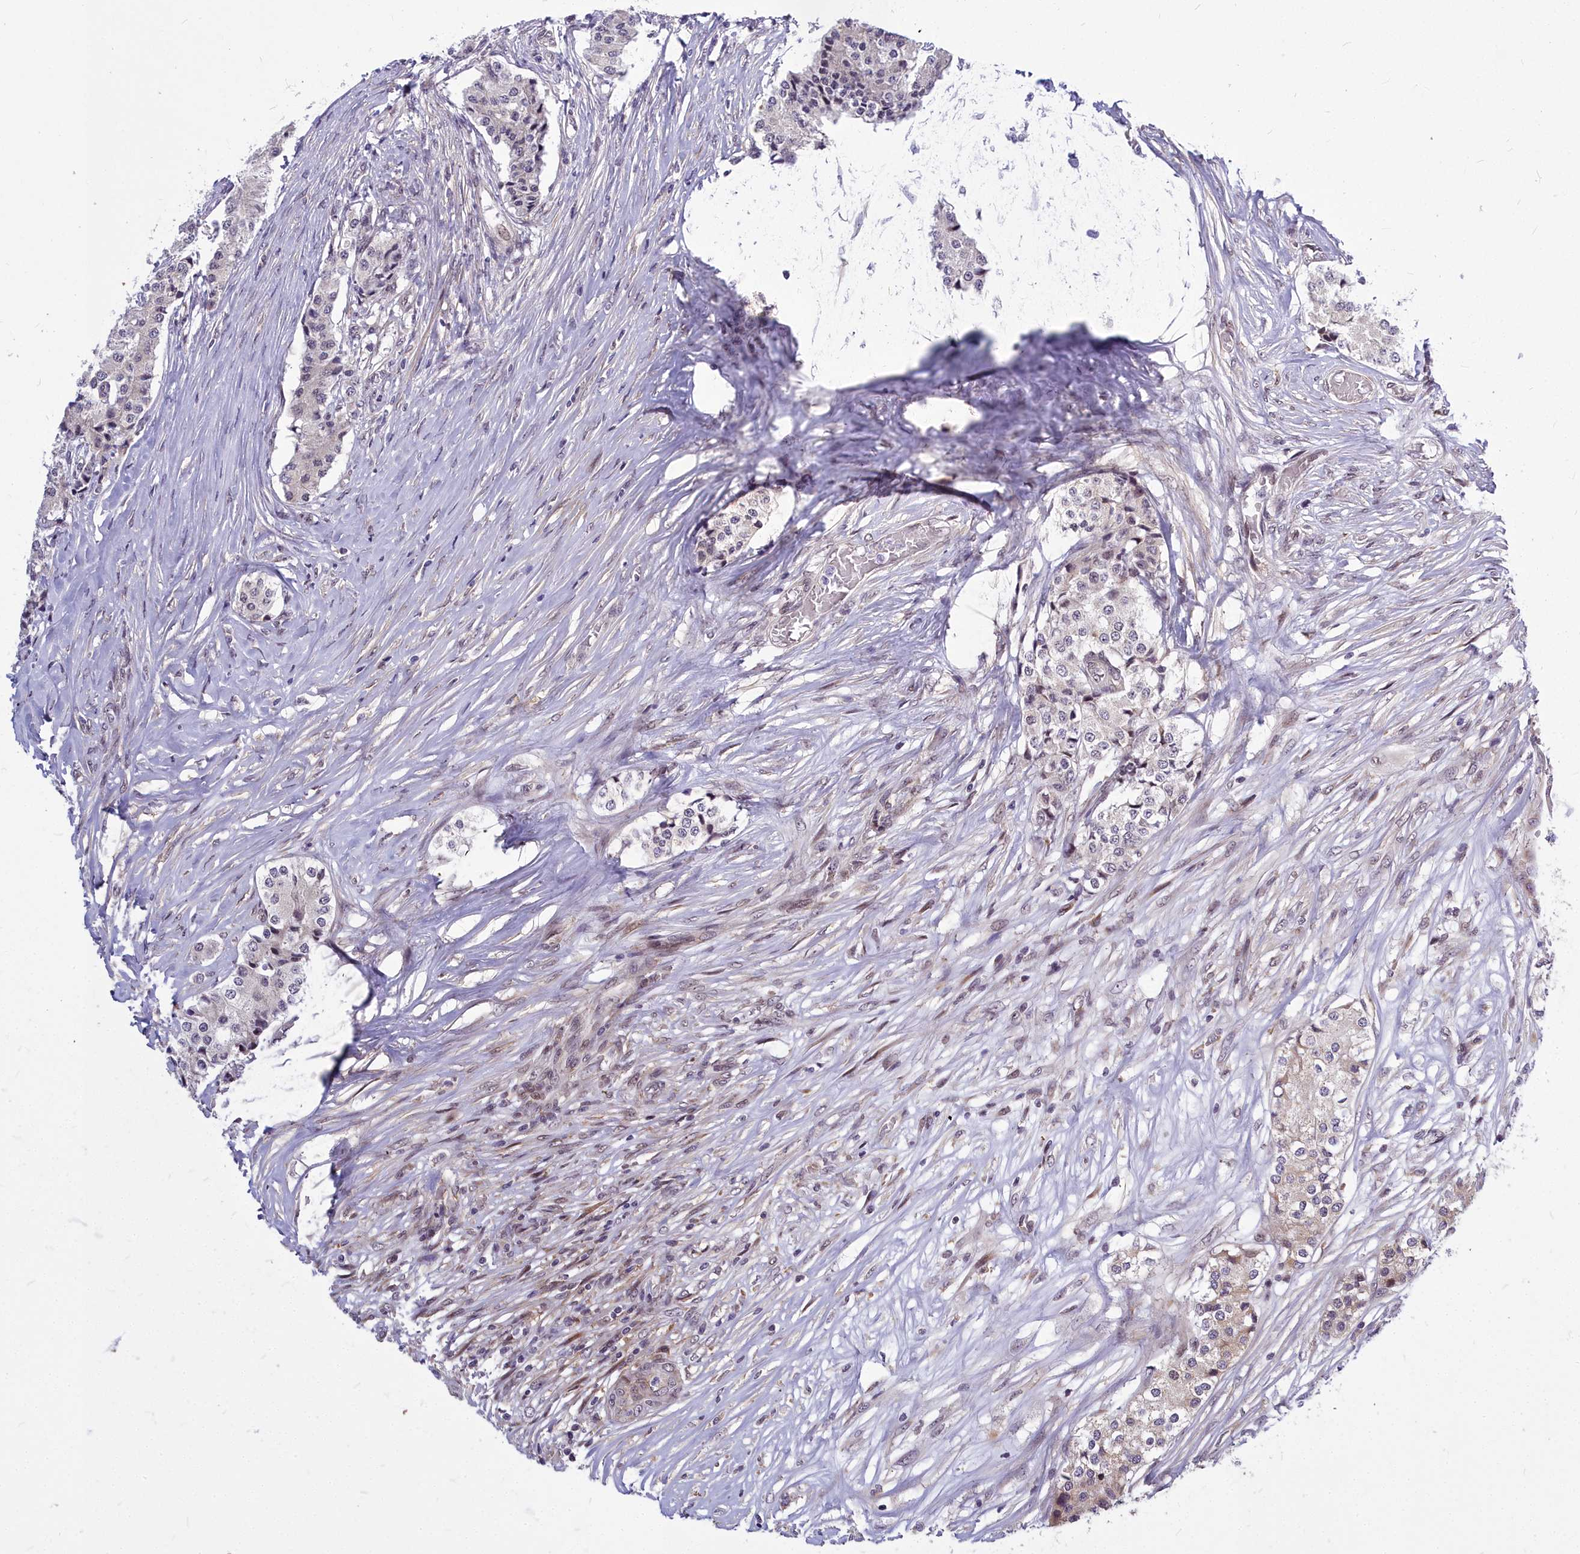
{"staining": {"intensity": "negative", "quantity": "none", "location": "none"}, "tissue": "carcinoid", "cell_type": "Tumor cells", "image_type": "cancer", "snomed": [{"axis": "morphology", "description": "Carcinoid, malignant, NOS"}, {"axis": "topography", "description": "Colon"}], "caption": "High magnification brightfield microscopy of carcinoid stained with DAB (3,3'-diaminobenzidine) (brown) and counterstained with hematoxylin (blue): tumor cells show no significant positivity.", "gene": "ABCB8", "patient": {"sex": "female", "age": 52}}